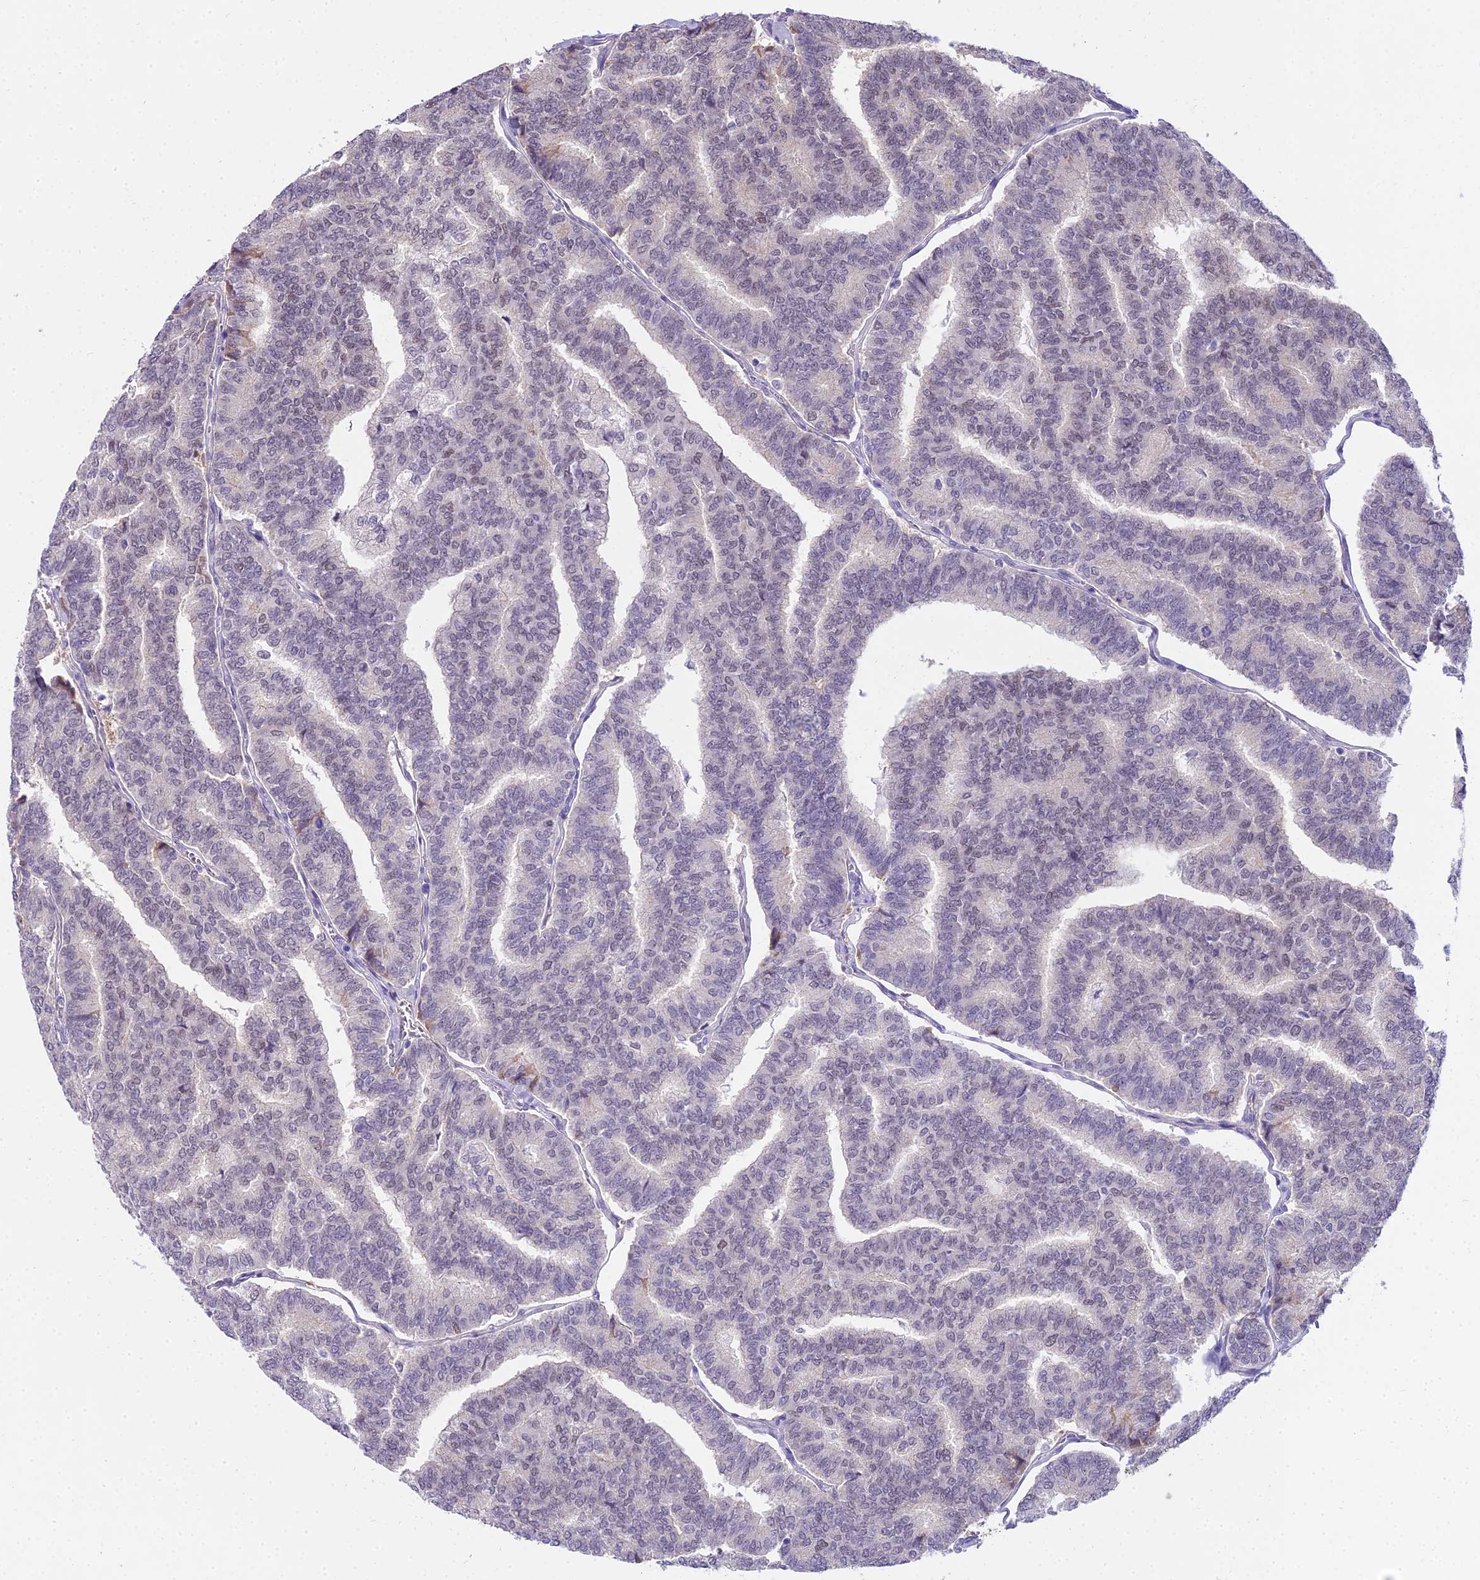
{"staining": {"intensity": "weak", "quantity": "<25%", "location": "nuclear"}, "tissue": "thyroid cancer", "cell_type": "Tumor cells", "image_type": "cancer", "snomed": [{"axis": "morphology", "description": "Papillary adenocarcinoma, NOS"}, {"axis": "topography", "description": "Thyroid gland"}], "caption": "Protein analysis of thyroid papillary adenocarcinoma displays no significant staining in tumor cells.", "gene": "MAT2A", "patient": {"sex": "female", "age": 35}}